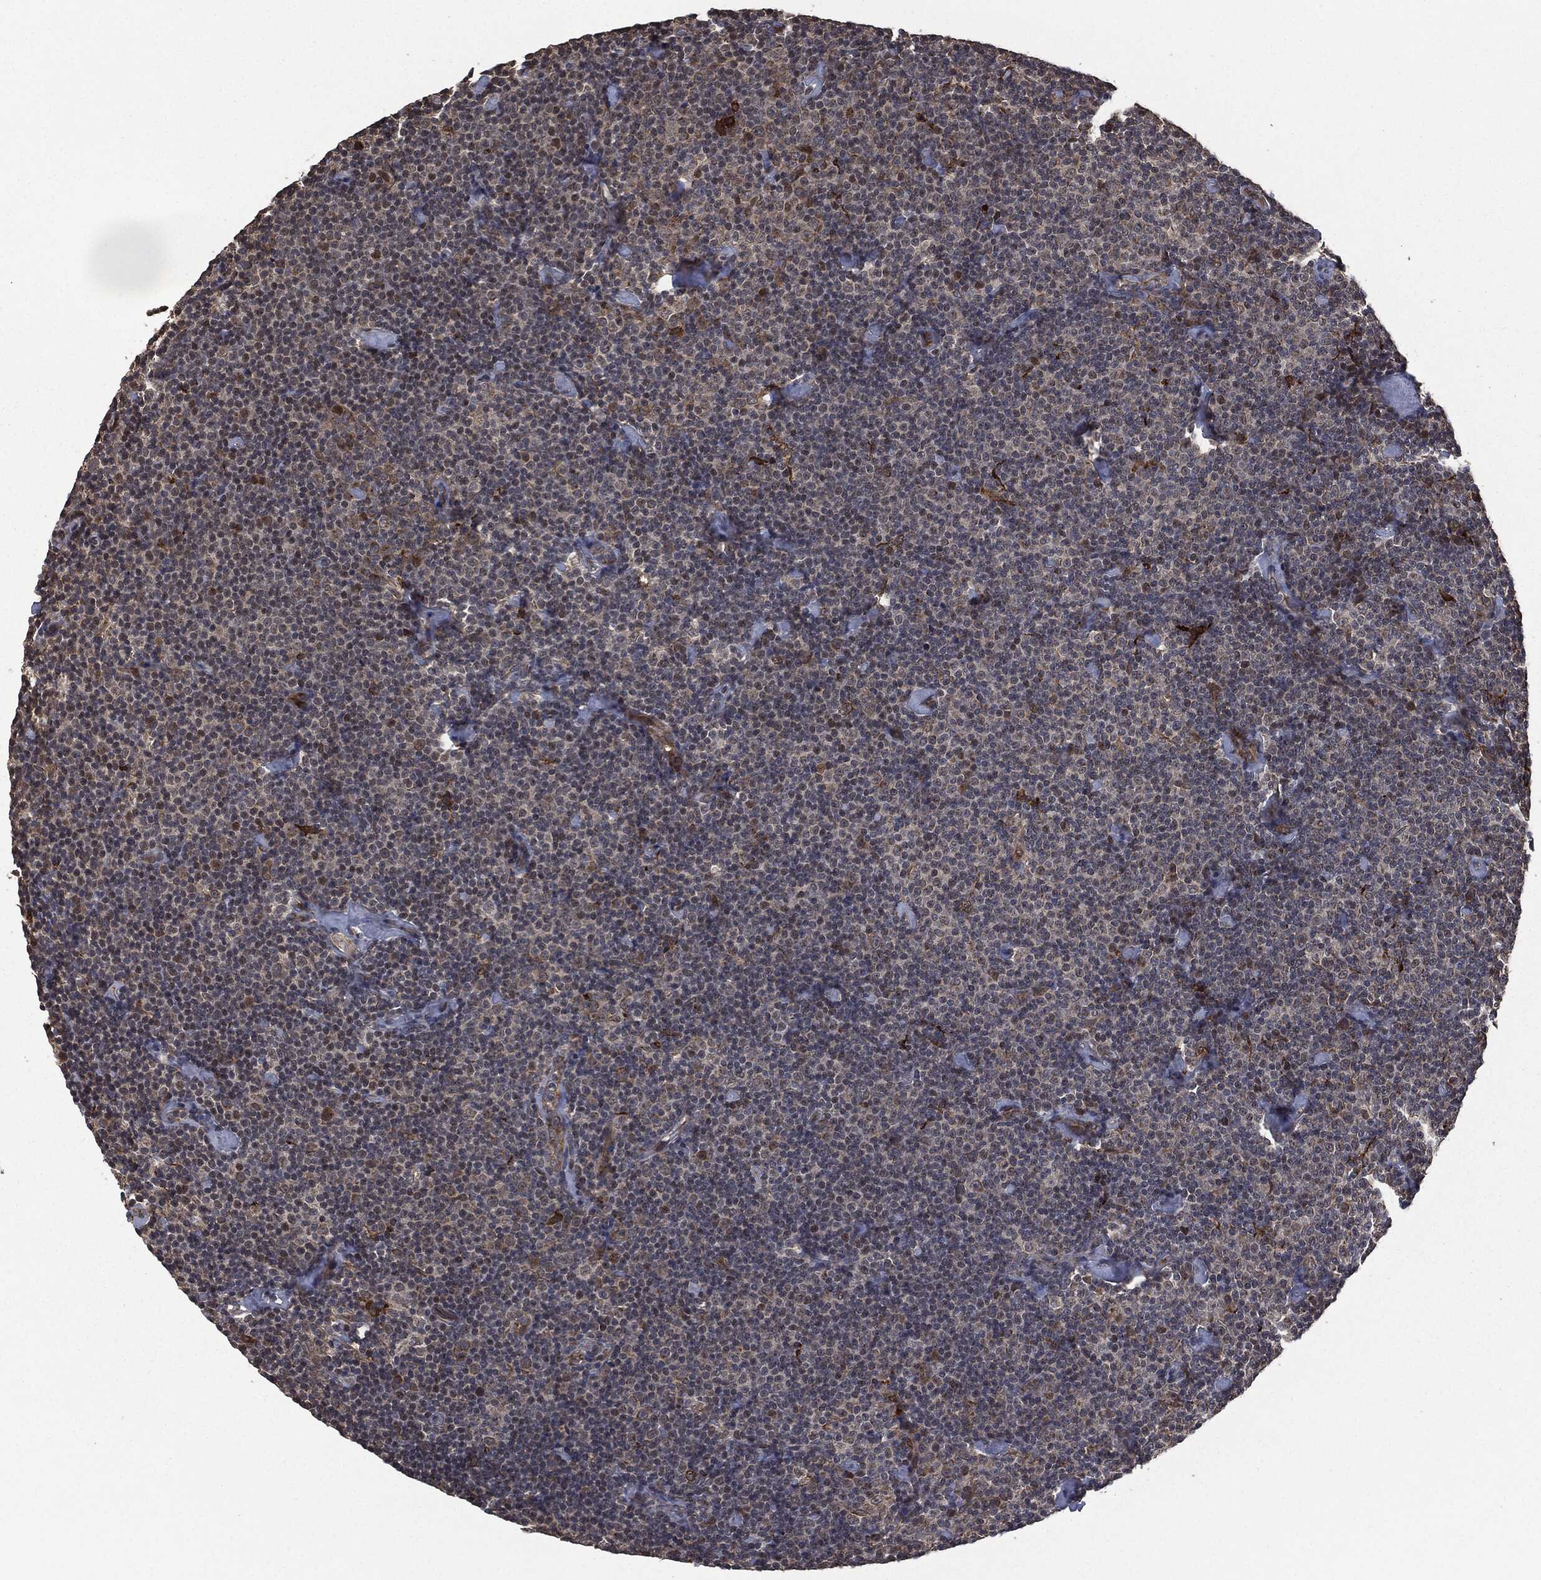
{"staining": {"intensity": "negative", "quantity": "none", "location": "none"}, "tissue": "lymphoma", "cell_type": "Tumor cells", "image_type": "cancer", "snomed": [{"axis": "morphology", "description": "Malignant lymphoma, non-Hodgkin's type, Low grade"}, {"axis": "topography", "description": "Lymph node"}], "caption": "Tumor cells show no significant protein positivity in lymphoma. (DAB (3,3'-diaminobenzidine) IHC visualized using brightfield microscopy, high magnification).", "gene": "CRABP2", "patient": {"sex": "male", "age": 81}}